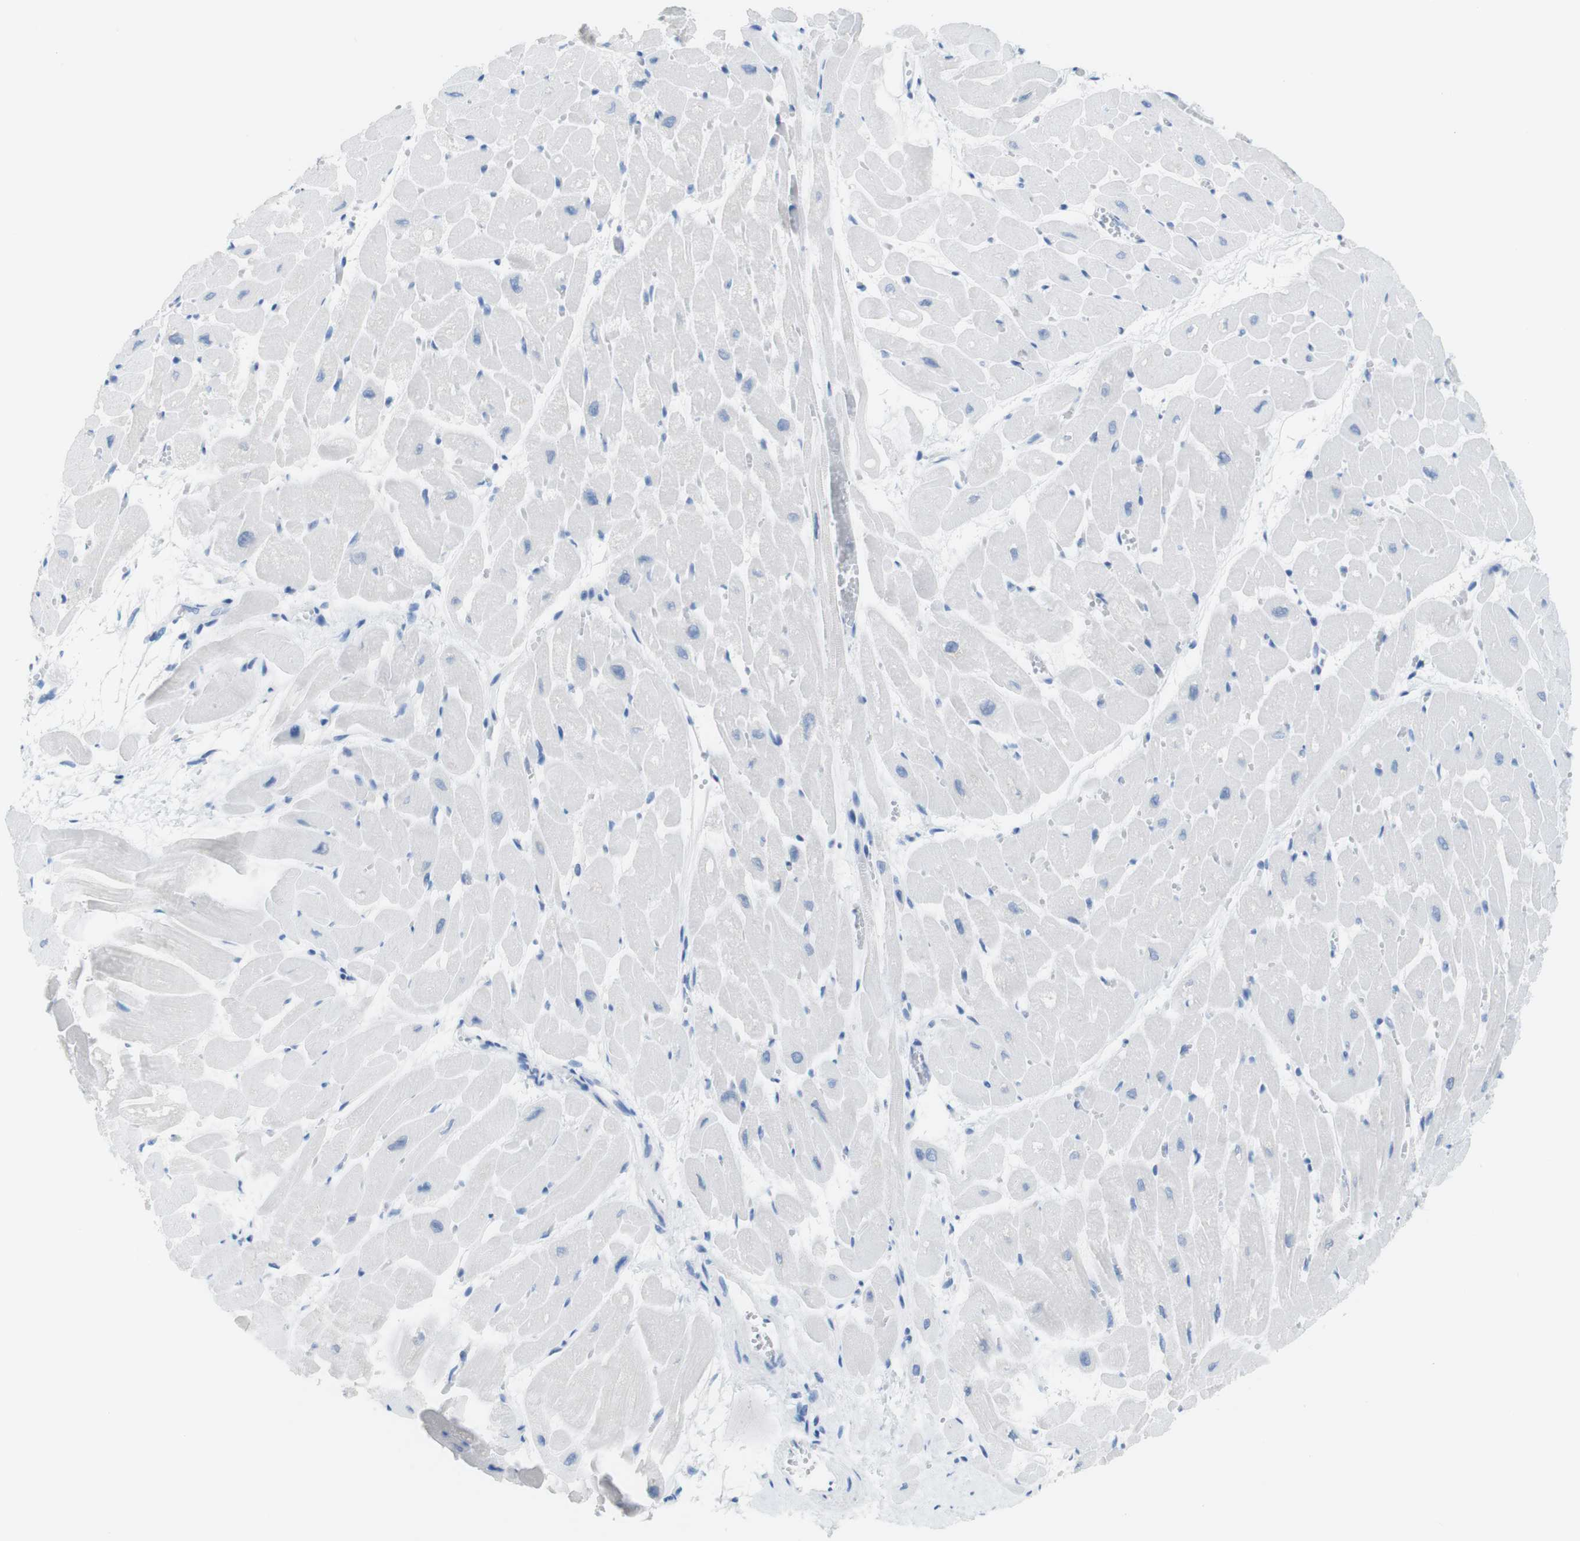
{"staining": {"intensity": "negative", "quantity": "none", "location": "none"}, "tissue": "heart muscle", "cell_type": "Cardiomyocytes", "image_type": "normal", "snomed": [{"axis": "morphology", "description": "Normal tissue, NOS"}, {"axis": "topography", "description": "Heart"}], "caption": "This image is of benign heart muscle stained with immunohistochemistry (IHC) to label a protein in brown with the nuclei are counter-stained blue. There is no staining in cardiomyocytes. (Brightfield microscopy of DAB (3,3'-diaminobenzidine) immunohistochemistry at high magnification).", "gene": "OPN1SW", "patient": {"sex": "male", "age": 45}}